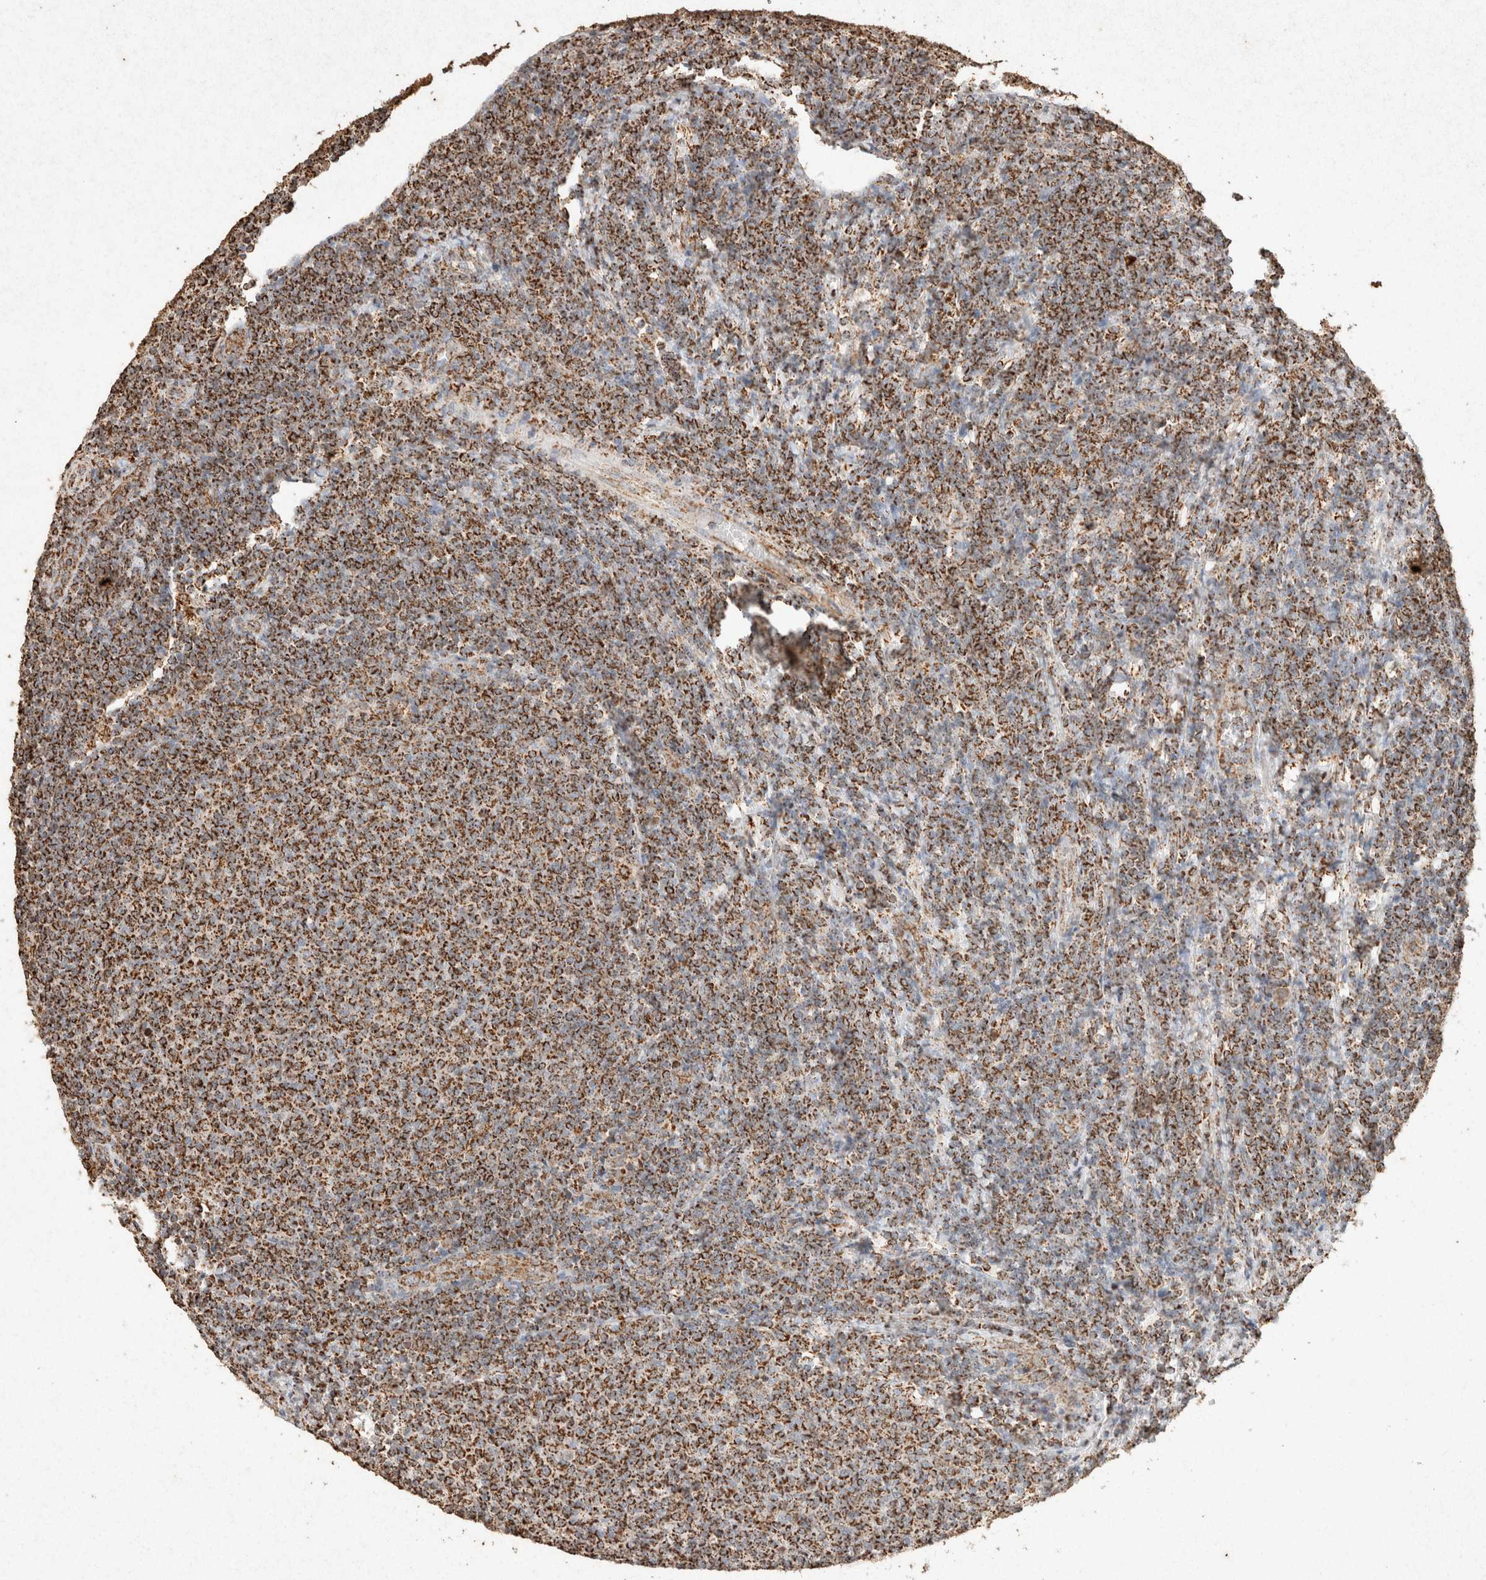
{"staining": {"intensity": "strong", "quantity": ">75%", "location": "cytoplasmic/membranous"}, "tissue": "lymphoma", "cell_type": "Tumor cells", "image_type": "cancer", "snomed": [{"axis": "morphology", "description": "Malignant lymphoma, non-Hodgkin's type, Low grade"}, {"axis": "topography", "description": "Lymph node"}], "caption": "Immunohistochemical staining of lymphoma exhibits high levels of strong cytoplasmic/membranous expression in approximately >75% of tumor cells. (brown staining indicates protein expression, while blue staining denotes nuclei).", "gene": "SDC2", "patient": {"sex": "male", "age": 66}}